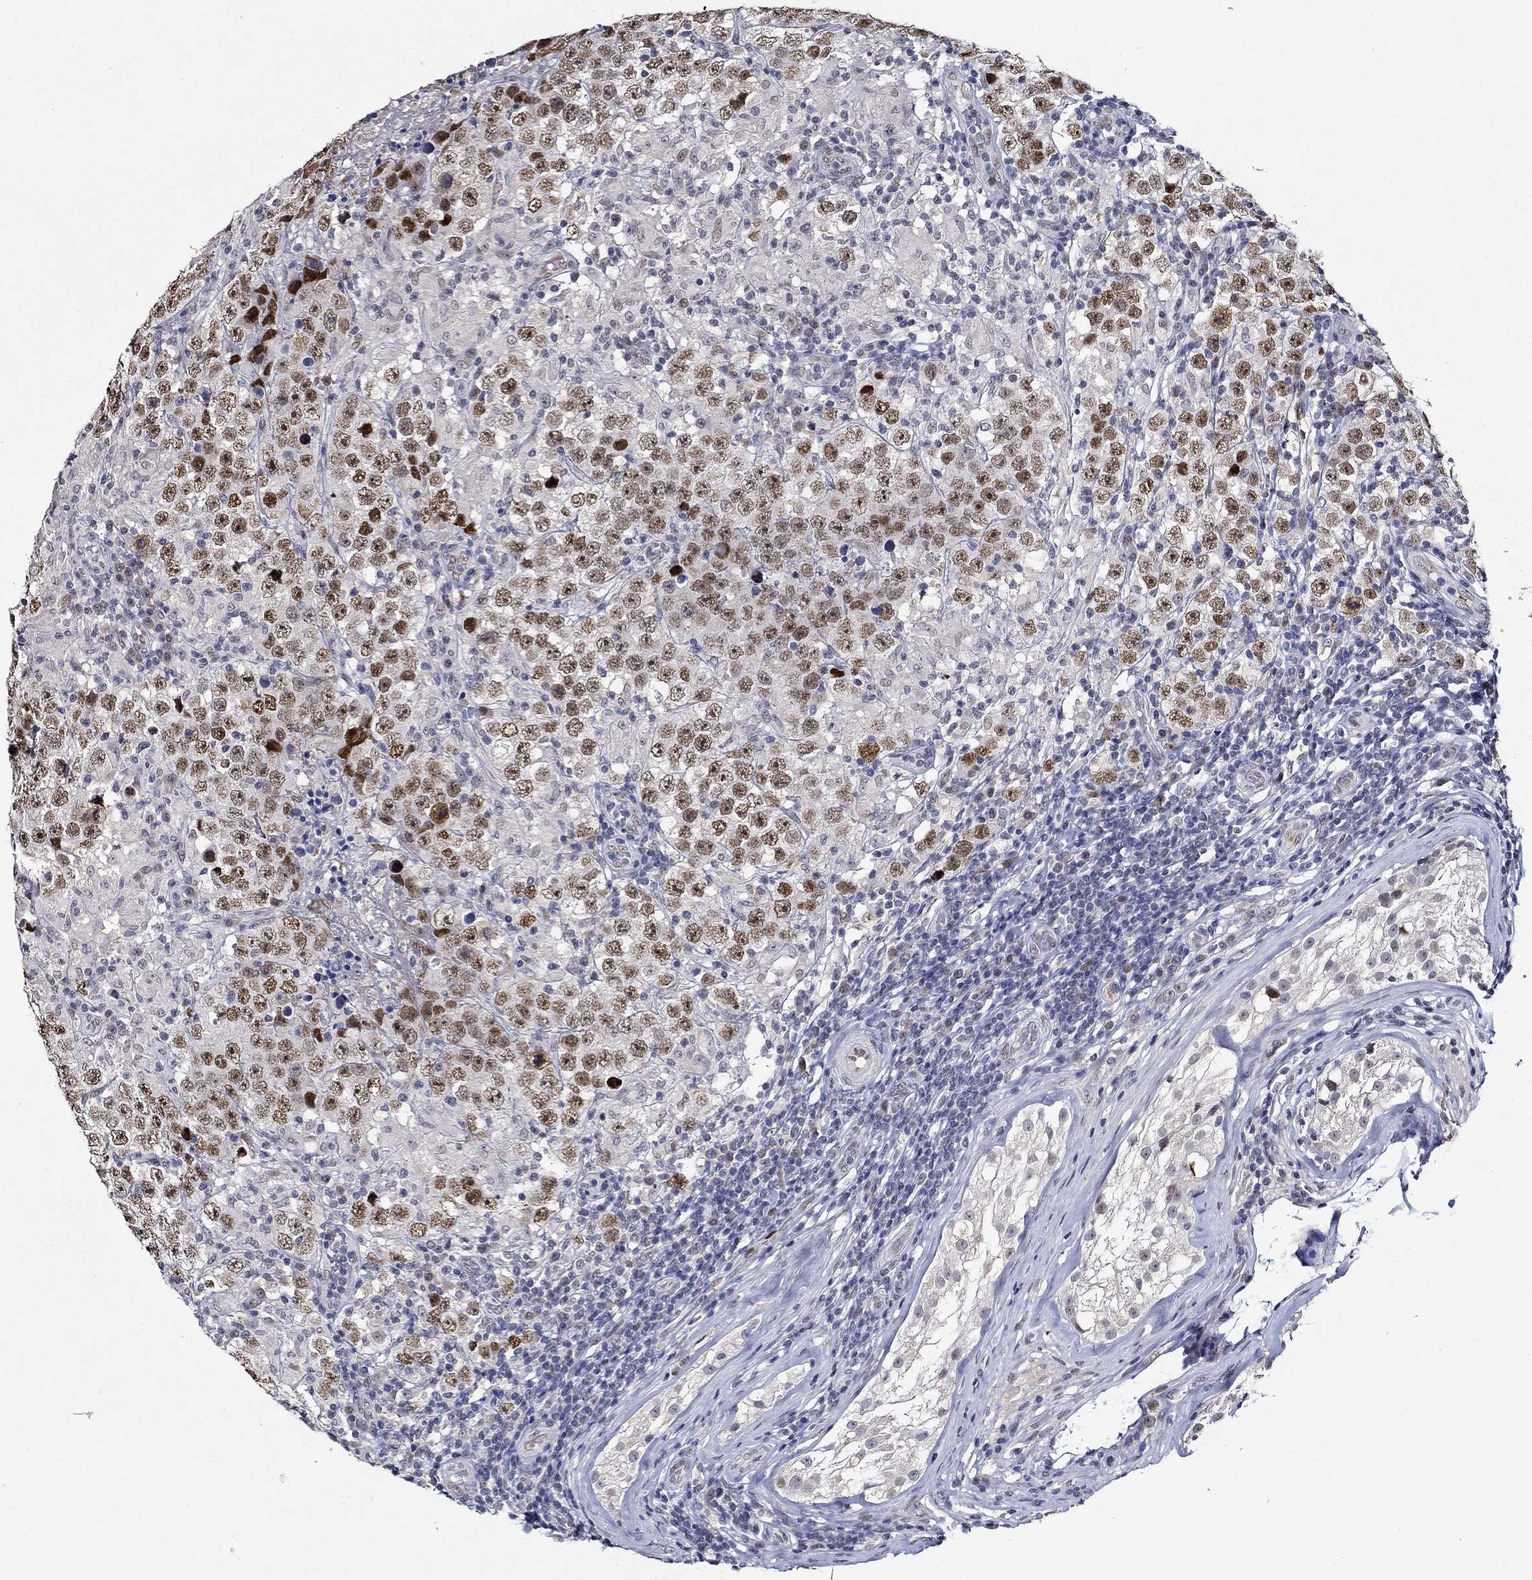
{"staining": {"intensity": "strong", "quantity": "25%-75%", "location": "nuclear"}, "tissue": "testis cancer", "cell_type": "Tumor cells", "image_type": "cancer", "snomed": [{"axis": "morphology", "description": "Seminoma, NOS"}, {"axis": "morphology", "description": "Carcinoma, Embryonal, NOS"}, {"axis": "topography", "description": "Testis"}], "caption": "Testis seminoma tissue exhibits strong nuclear staining in about 25%-75% of tumor cells", "gene": "GATA2", "patient": {"sex": "male", "age": 41}}